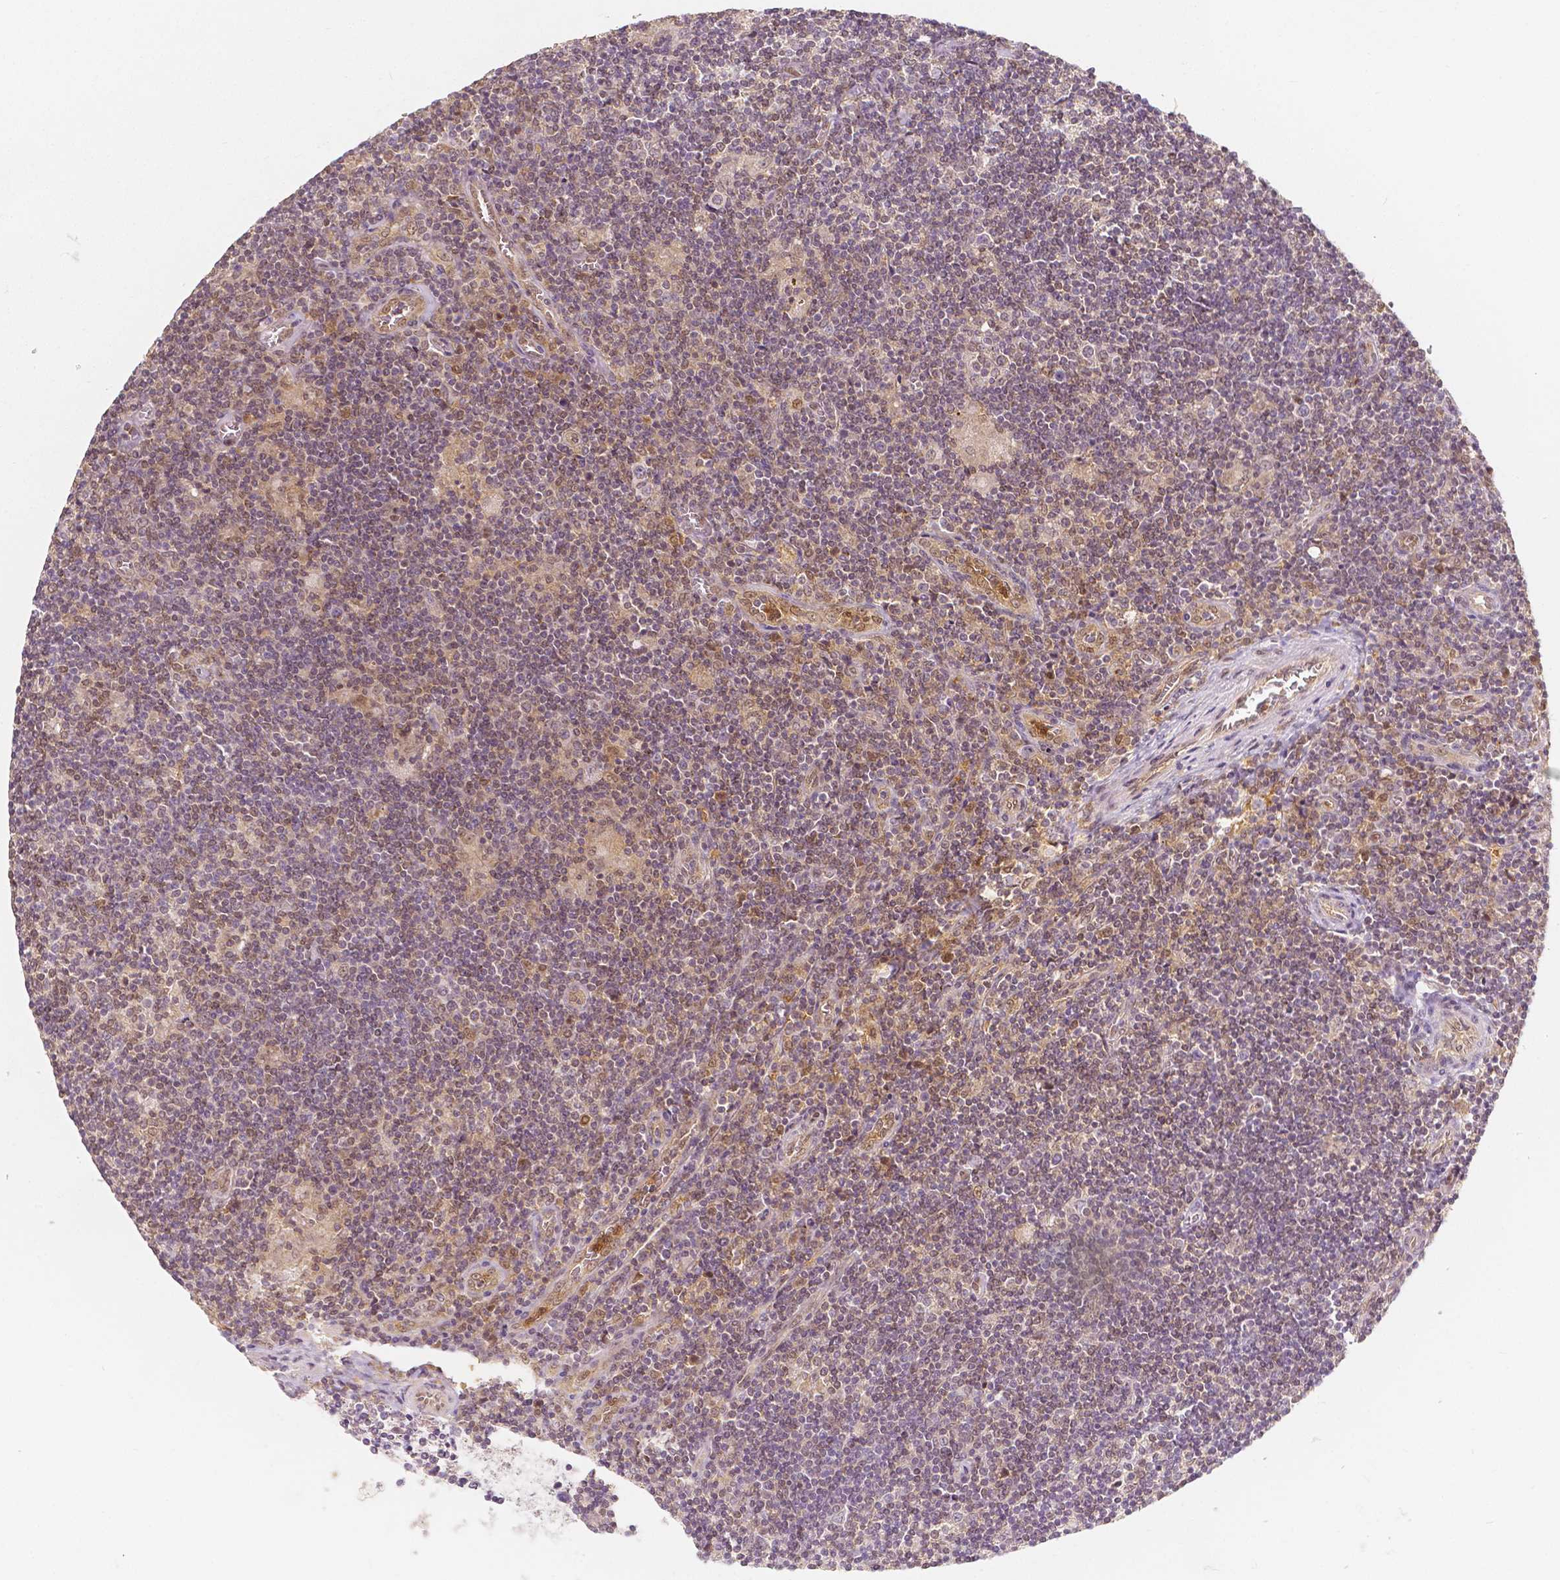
{"staining": {"intensity": "negative", "quantity": "none", "location": "none"}, "tissue": "lymphoma", "cell_type": "Tumor cells", "image_type": "cancer", "snomed": [{"axis": "morphology", "description": "Hodgkin's disease, NOS"}, {"axis": "topography", "description": "Lymph node"}], "caption": "High magnification brightfield microscopy of lymphoma stained with DAB (3,3'-diaminobenzidine) (brown) and counterstained with hematoxylin (blue): tumor cells show no significant expression.", "gene": "NAPRT", "patient": {"sex": "male", "age": 40}}